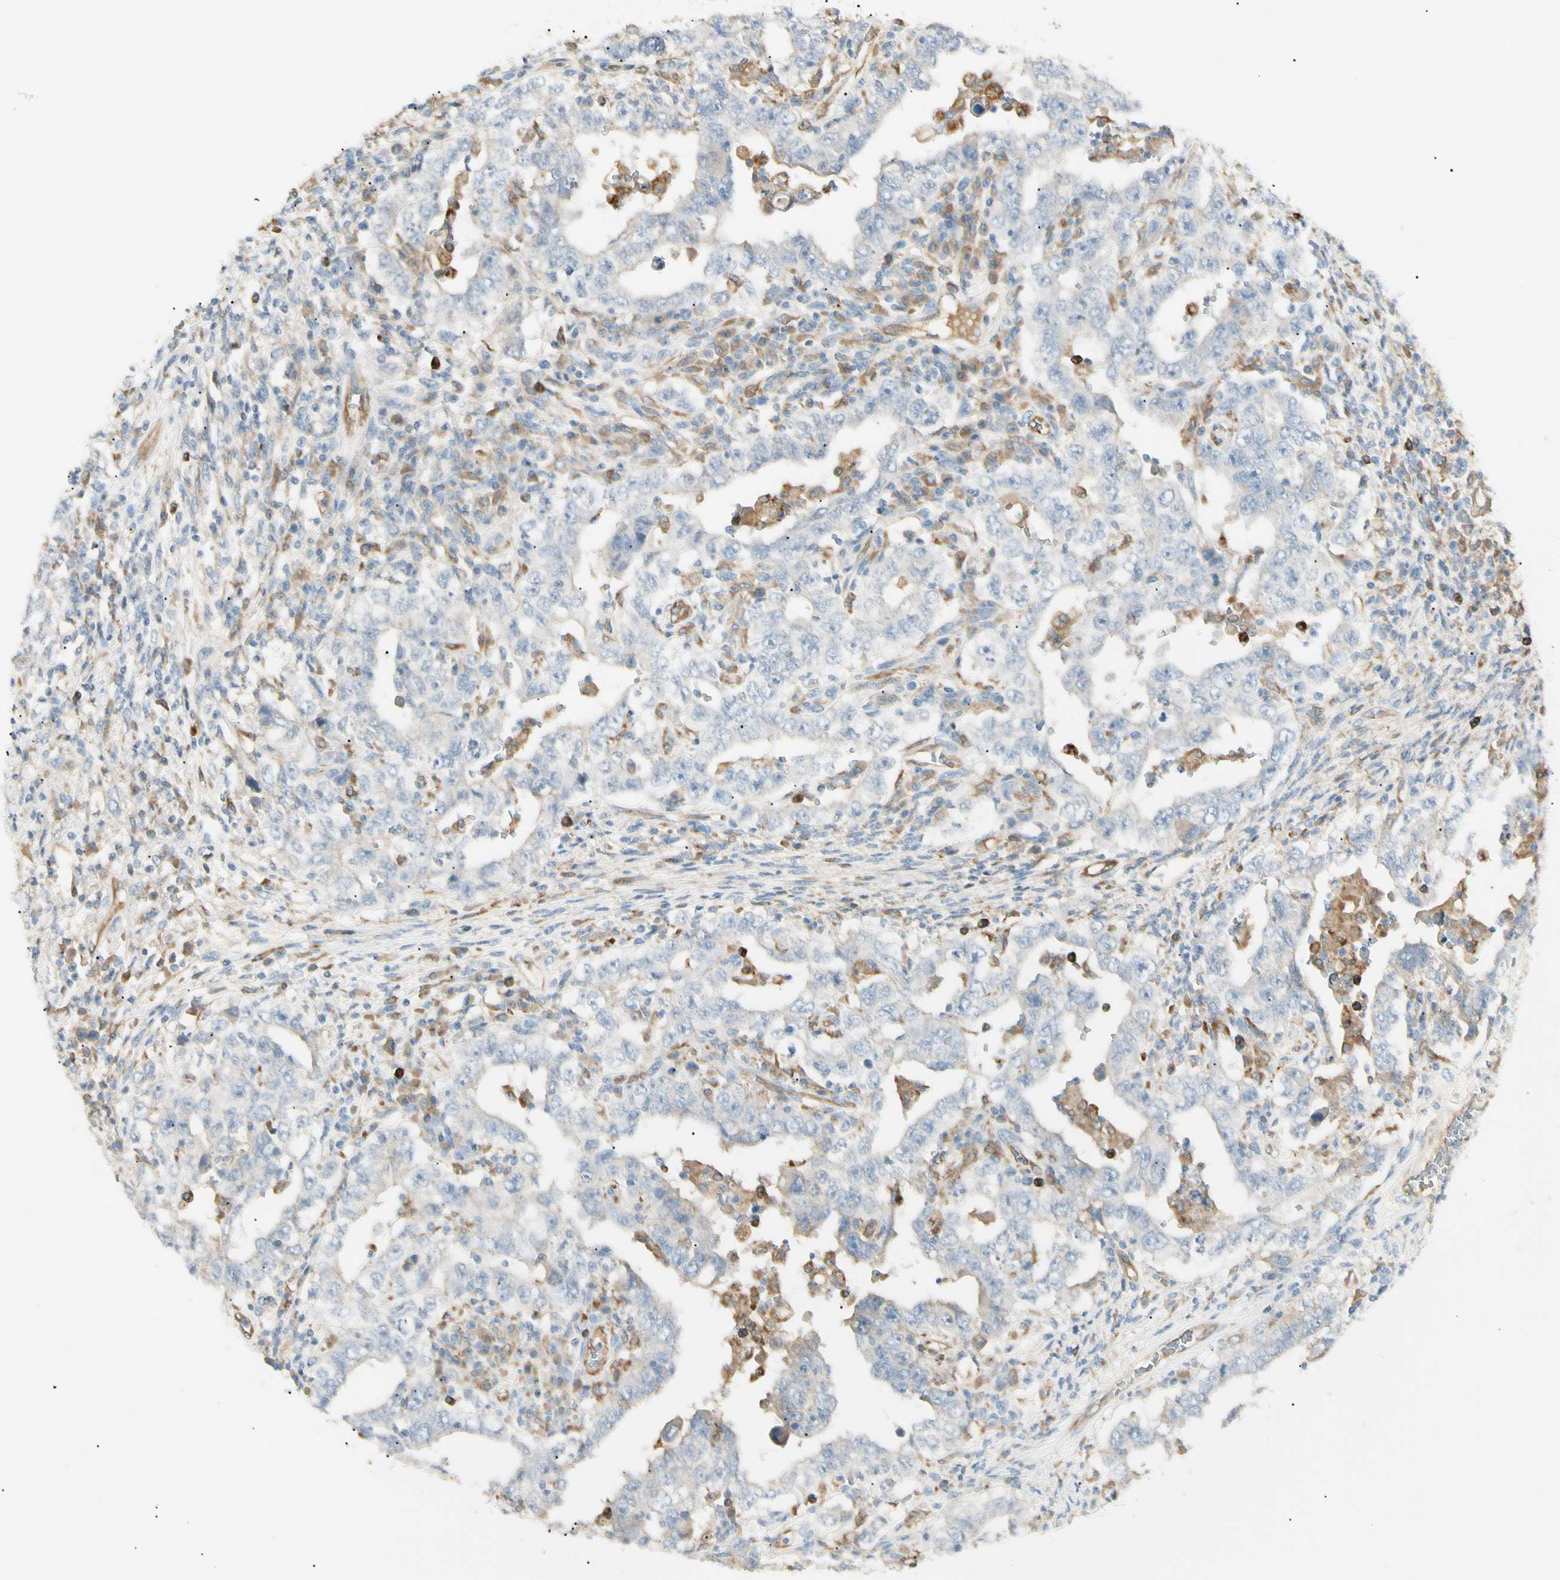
{"staining": {"intensity": "negative", "quantity": "none", "location": "none"}, "tissue": "testis cancer", "cell_type": "Tumor cells", "image_type": "cancer", "snomed": [{"axis": "morphology", "description": "Carcinoma, Embryonal, NOS"}, {"axis": "topography", "description": "Testis"}], "caption": "Image shows no significant protein staining in tumor cells of embryonal carcinoma (testis).", "gene": "LPCAT2", "patient": {"sex": "male", "age": 26}}